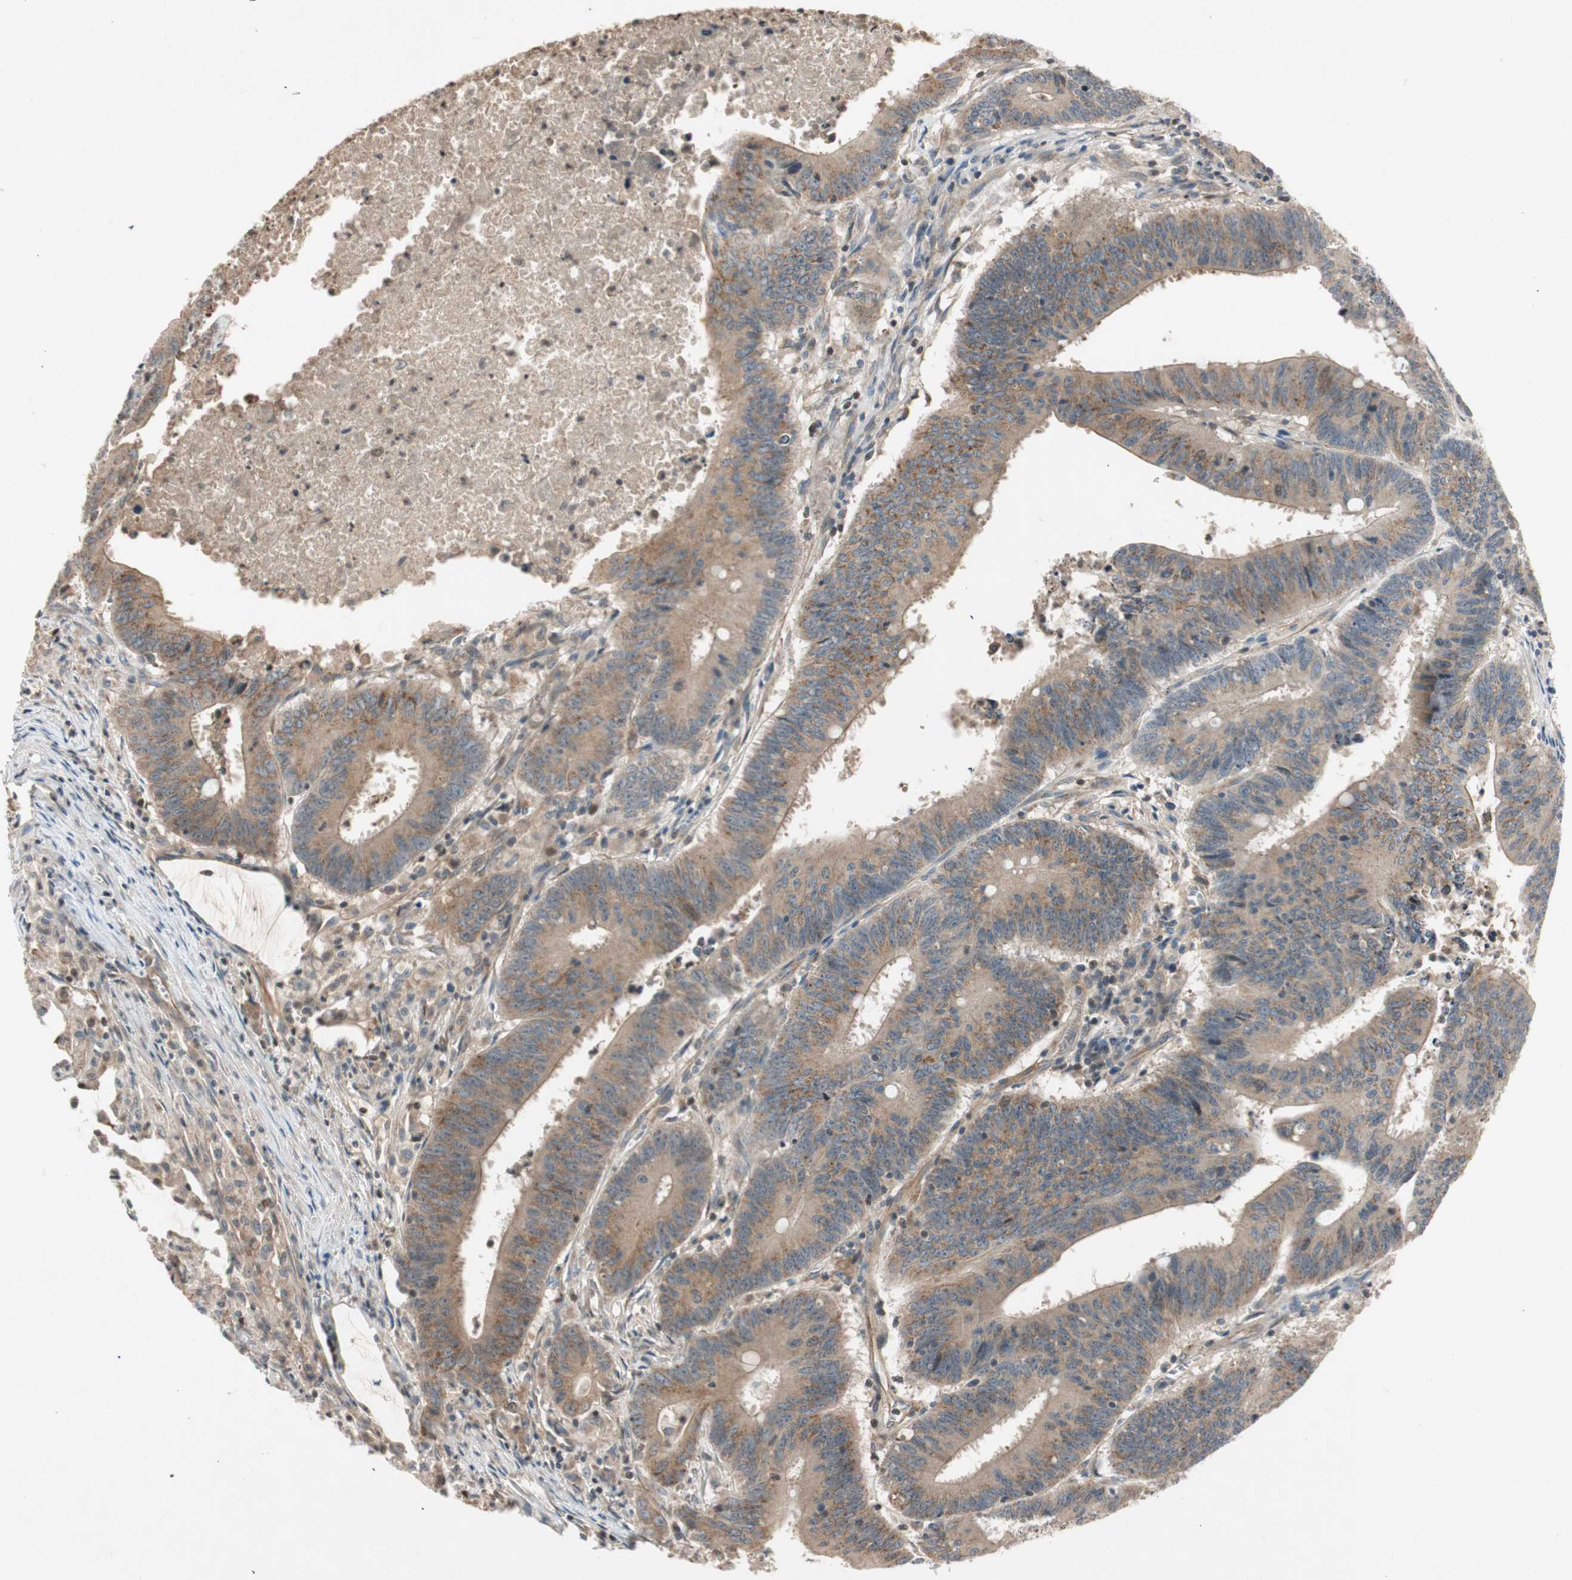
{"staining": {"intensity": "moderate", "quantity": ">75%", "location": "cytoplasmic/membranous"}, "tissue": "colorectal cancer", "cell_type": "Tumor cells", "image_type": "cancer", "snomed": [{"axis": "morphology", "description": "Adenocarcinoma, NOS"}, {"axis": "topography", "description": "Colon"}], "caption": "IHC histopathology image of adenocarcinoma (colorectal) stained for a protein (brown), which shows medium levels of moderate cytoplasmic/membranous staining in about >75% of tumor cells.", "gene": "GCLM", "patient": {"sex": "male", "age": 45}}